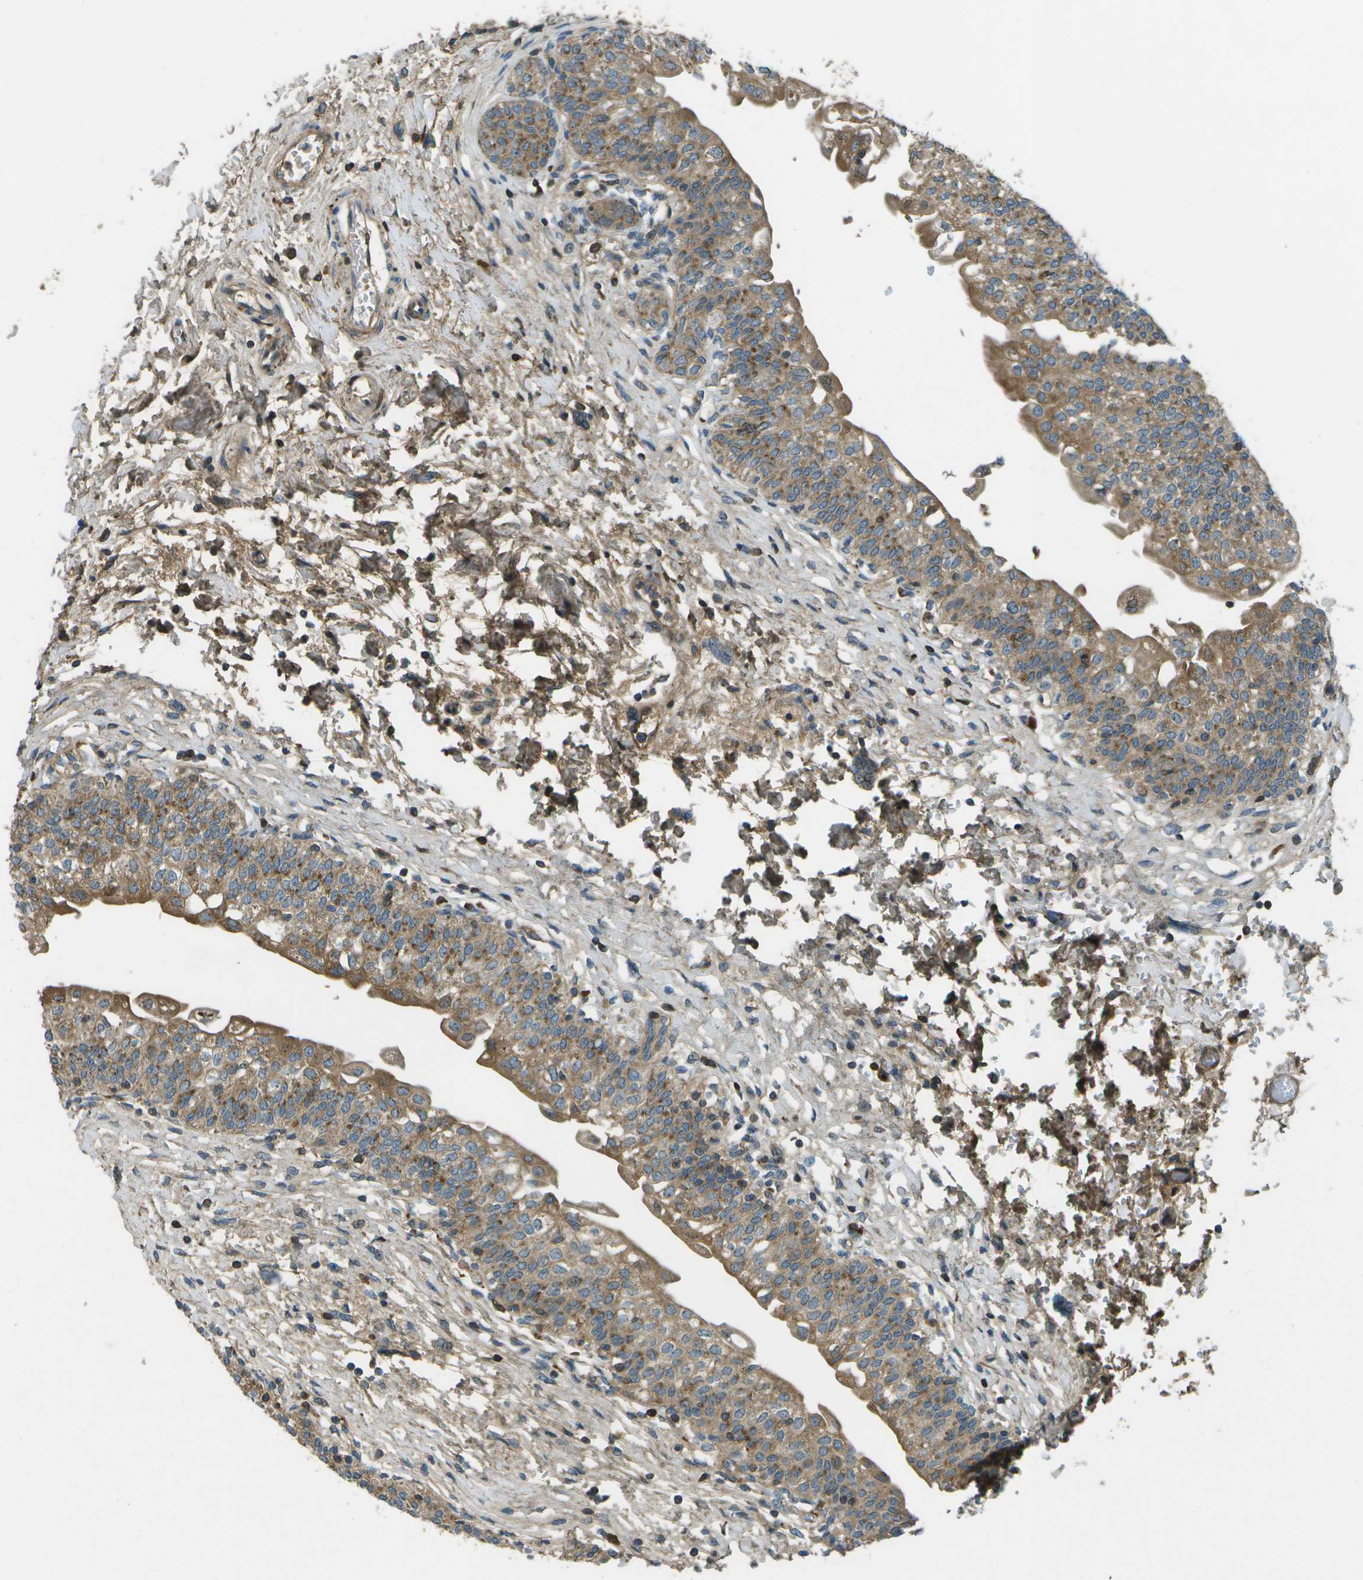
{"staining": {"intensity": "moderate", "quantity": ">75%", "location": "cytoplasmic/membranous"}, "tissue": "urinary bladder", "cell_type": "Urothelial cells", "image_type": "normal", "snomed": [{"axis": "morphology", "description": "Normal tissue, NOS"}, {"axis": "topography", "description": "Urinary bladder"}], "caption": "Approximately >75% of urothelial cells in normal urinary bladder reveal moderate cytoplasmic/membranous protein positivity as visualized by brown immunohistochemical staining.", "gene": "PXYLP1", "patient": {"sex": "male", "age": 55}}